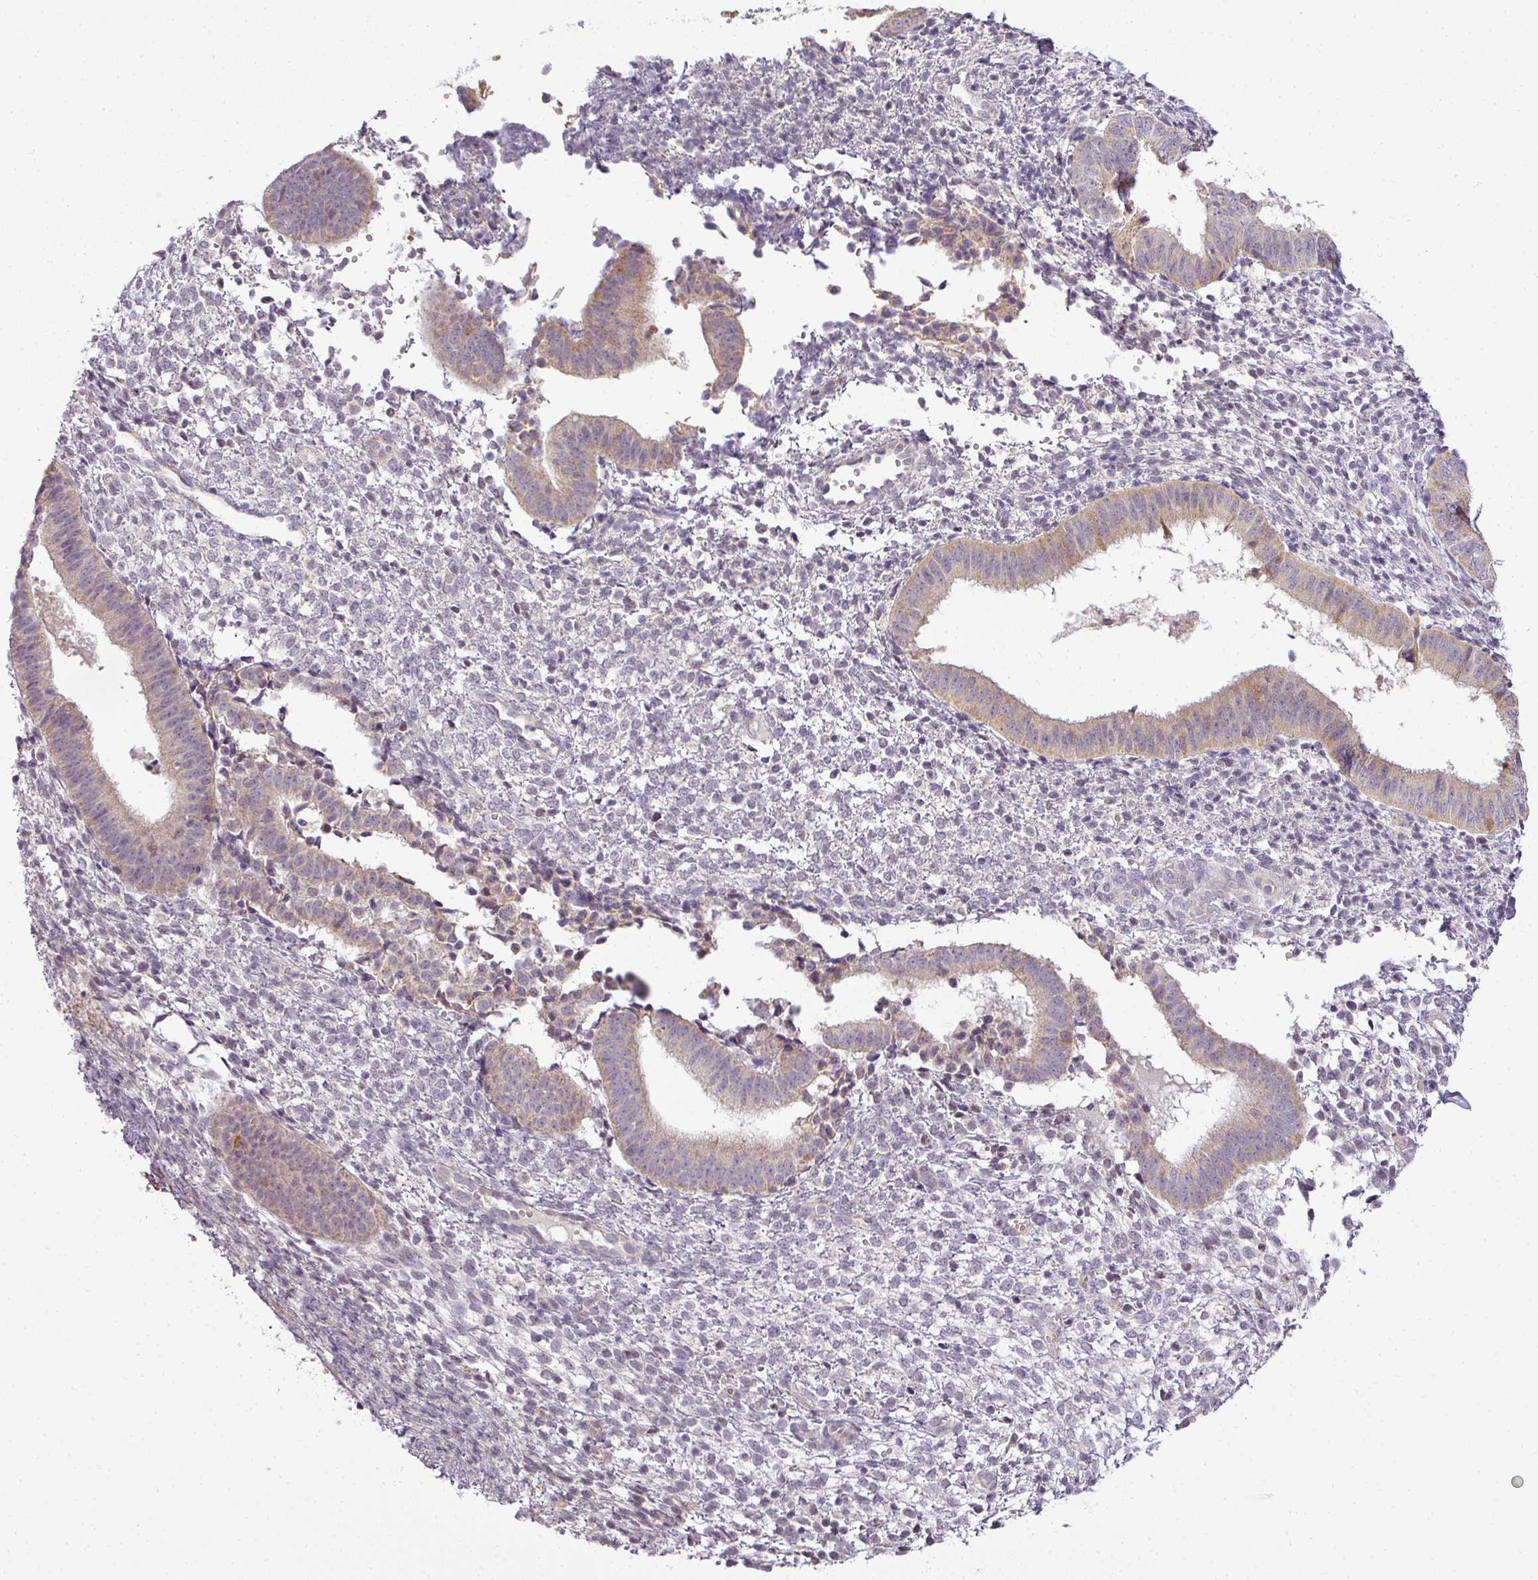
{"staining": {"intensity": "negative", "quantity": "none", "location": "none"}, "tissue": "endometrium", "cell_type": "Cells in endometrial stroma", "image_type": "normal", "snomed": [{"axis": "morphology", "description": "Normal tissue, NOS"}, {"axis": "topography", "description": "Endometrium"}], "caption": "IHC of normal human endometrium demonstrates no positivity in cells in endometrial stroma.", "gene": "LY75", "patient": {"sex": "female", "age": 49}}